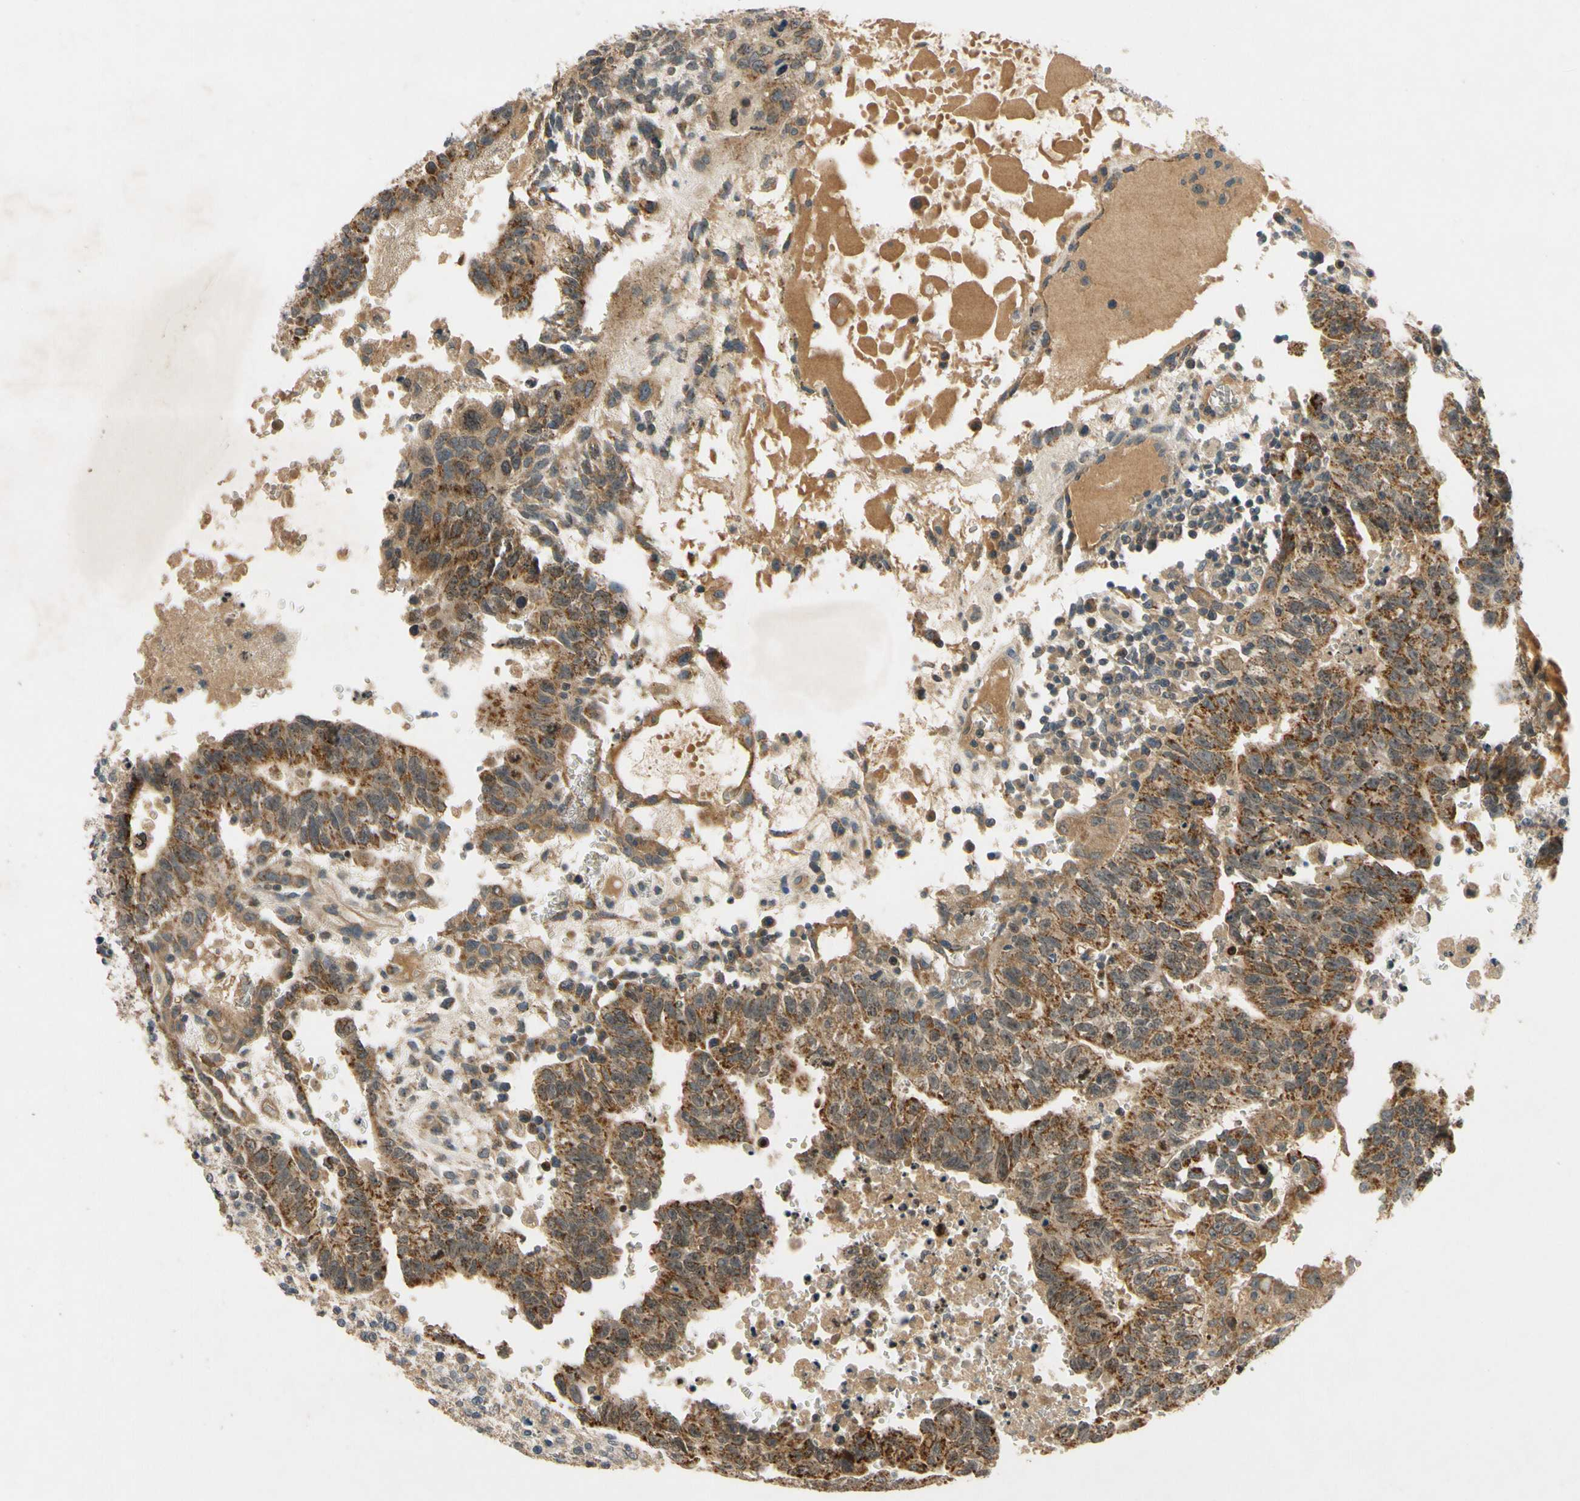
{"staining": {"intensity": "moderate", "quantity": ">75%", "location": "cytoplasmic/membranous"}, "tissue": "testis cancer", "cell_type": "Tumor cells", "image_type": "cancer", "snomed": [{"axis": "morphology", "description": "Seminoma, NOS"}, {"axis": "morphology", "description": "Carcinoma, Embryonal, NOS"}, {"axis": "topography", "description": "Testis"}], "caption": "A high-resolution histopathology image shows immunohistochemistry staining of testis cancer (embryonal carcinoma), which exhibits moderate cytoplasmic/membranous positivity in approximately >75% of tumor cells.", "gene": "ALKBH3", "patient": {"sex": "male", "age": 52}}